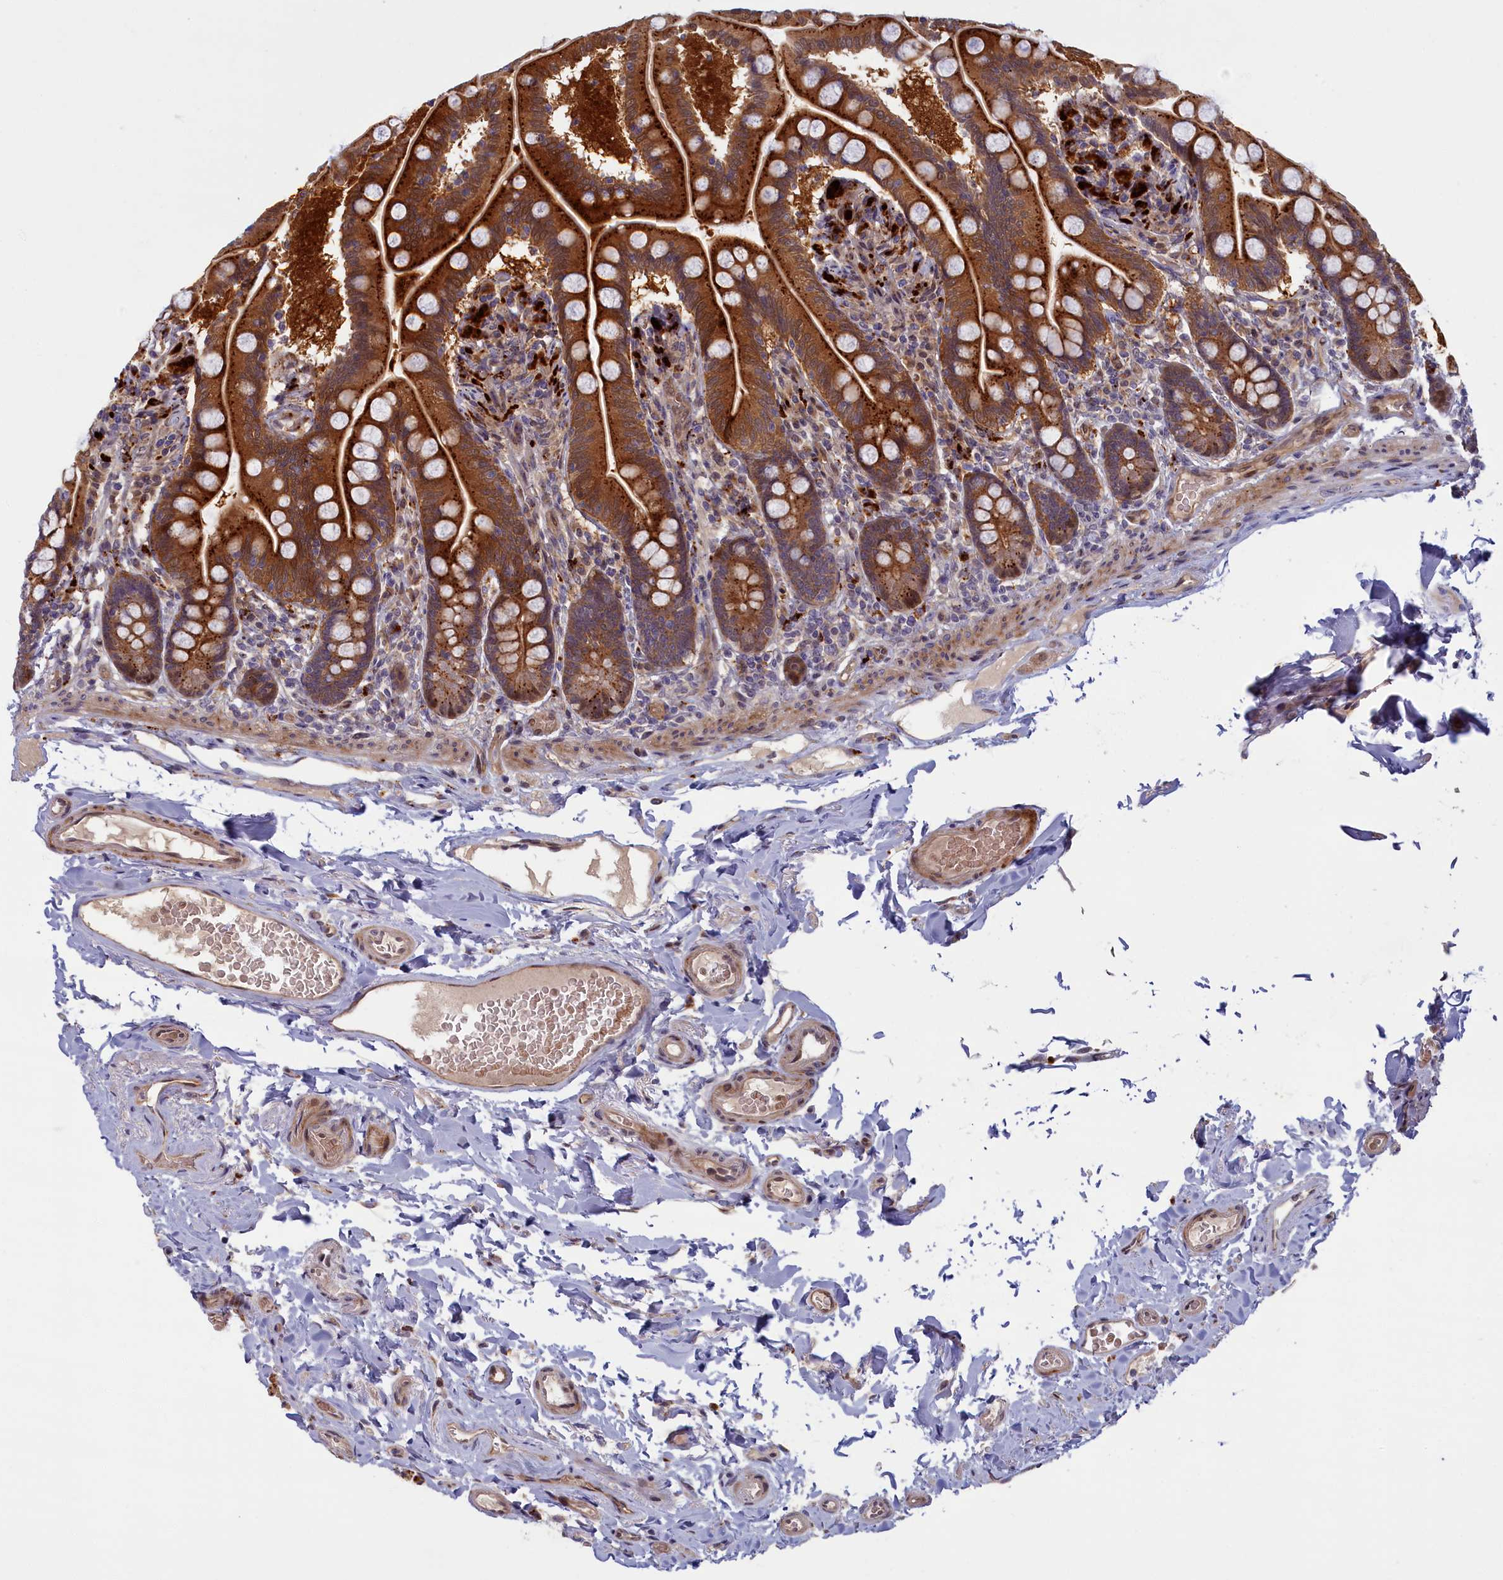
{"staining": {"intensity": "strong", "quantity": ">75%", "location": "cytoplasmic/membranous"}, "tissue": "small intestine", "cell_type": "Glandular cells", "image_type": "normal", "snomed": [{"axis": "morphology", "description": "Normal tissue, NOS"}, {"axis": "topography", "description": "Small intestine"}], "caption": "Glandular cells display high levels of strong cytoplasmic/membranous staining in approximately >75% of cells in benign human small intestine. The protein of interest is stained brown, and the nuclei are stained in blue (DAB IHC with brightfield microscopy, high magnification).", "gene": "FCSK", "patient": {"sex": "female", "age": 64}}